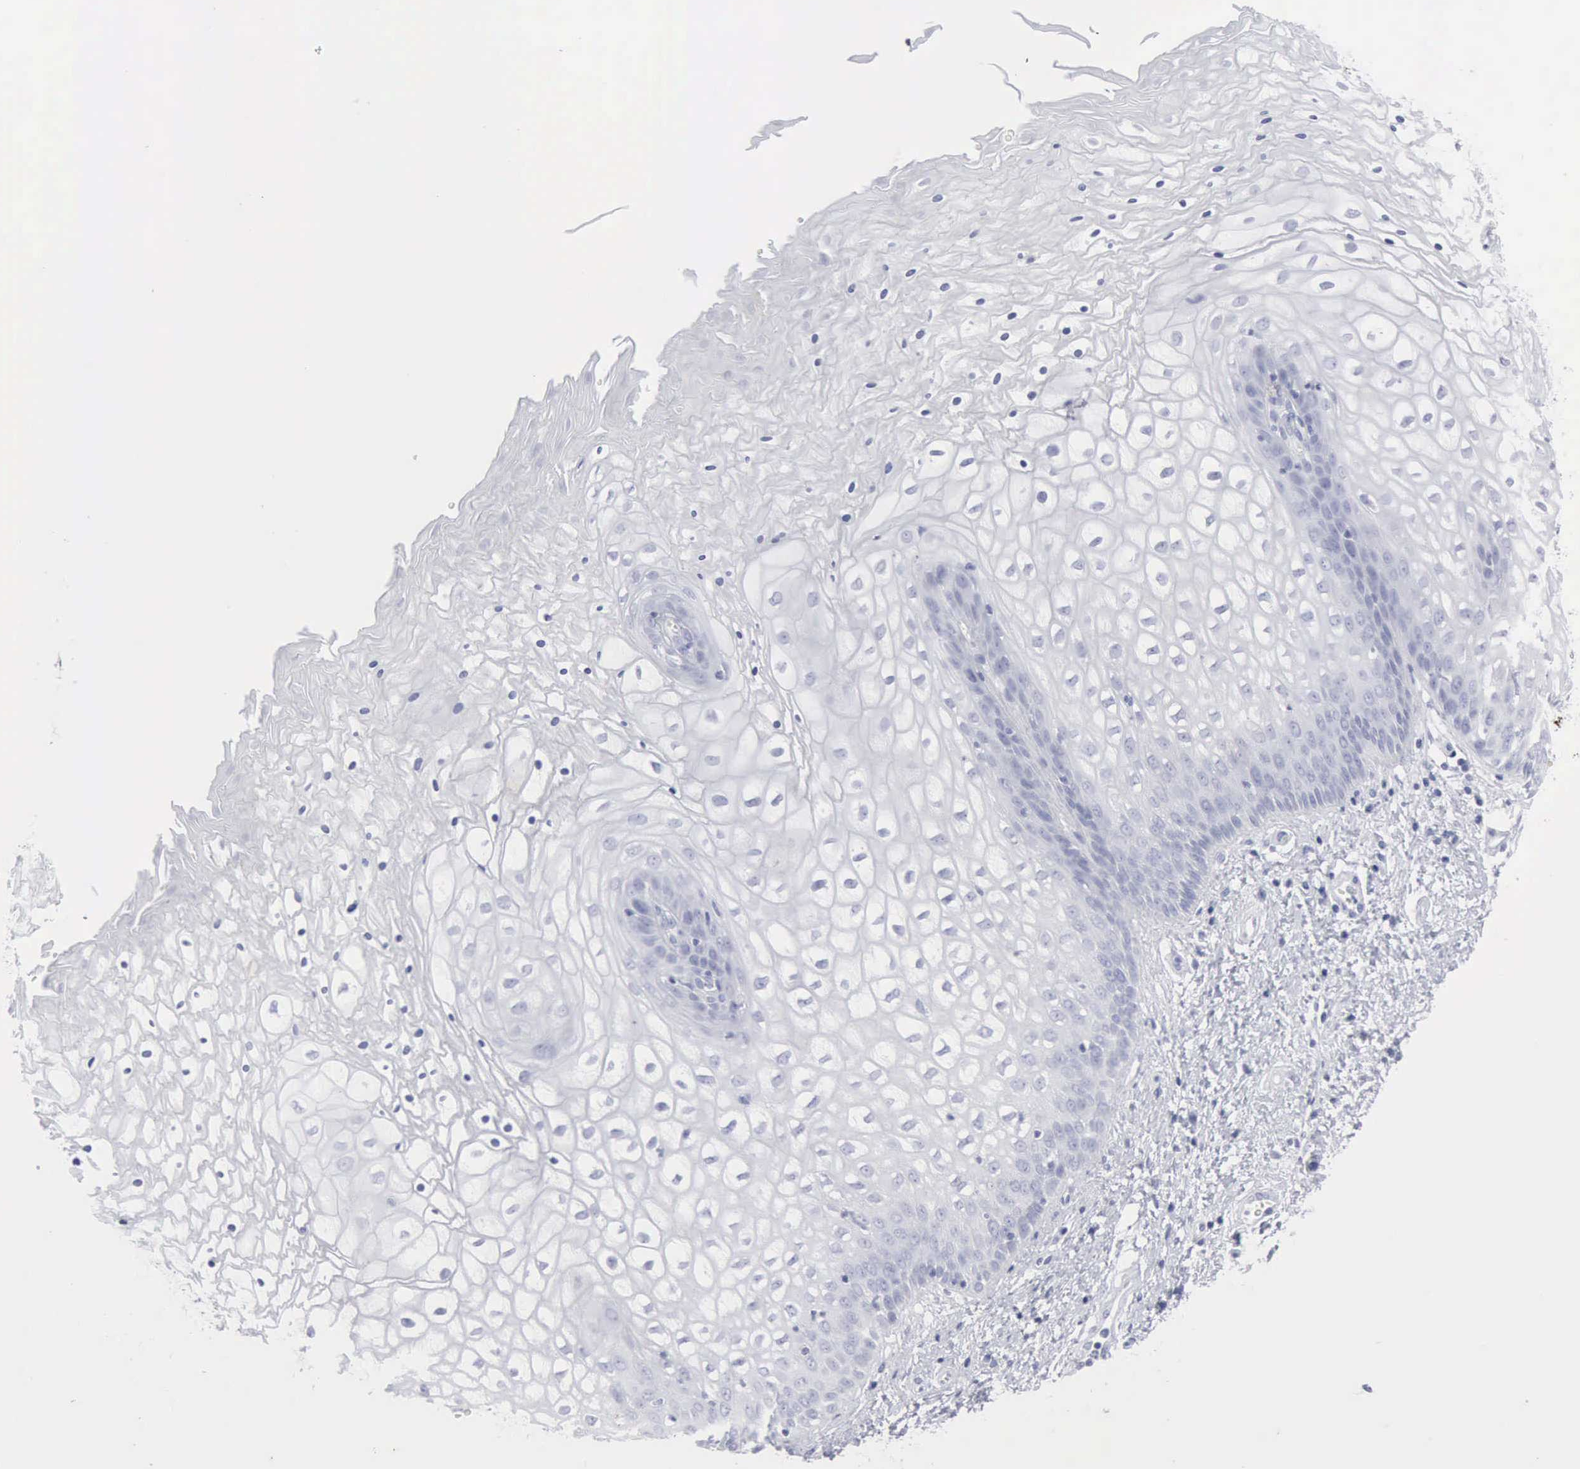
{"staining": {"intensity": "negative", "quantity": "none", "location": "none"}, "tissue": "vagina", "cell_type": "Squamous epithelial cells", "image_type": "normal", "snomed": [{"axis": "morphology", "description": "Normal tissue, NOS"}, {"axis": "topography", "description": "Vagina"}], "caption": "Immunohistochemical staining of benign human vagina reveals no significant staining in squamous epithelial cells.", "gene": "CMA1", "patient": {"sex": "female", "age": 34}}